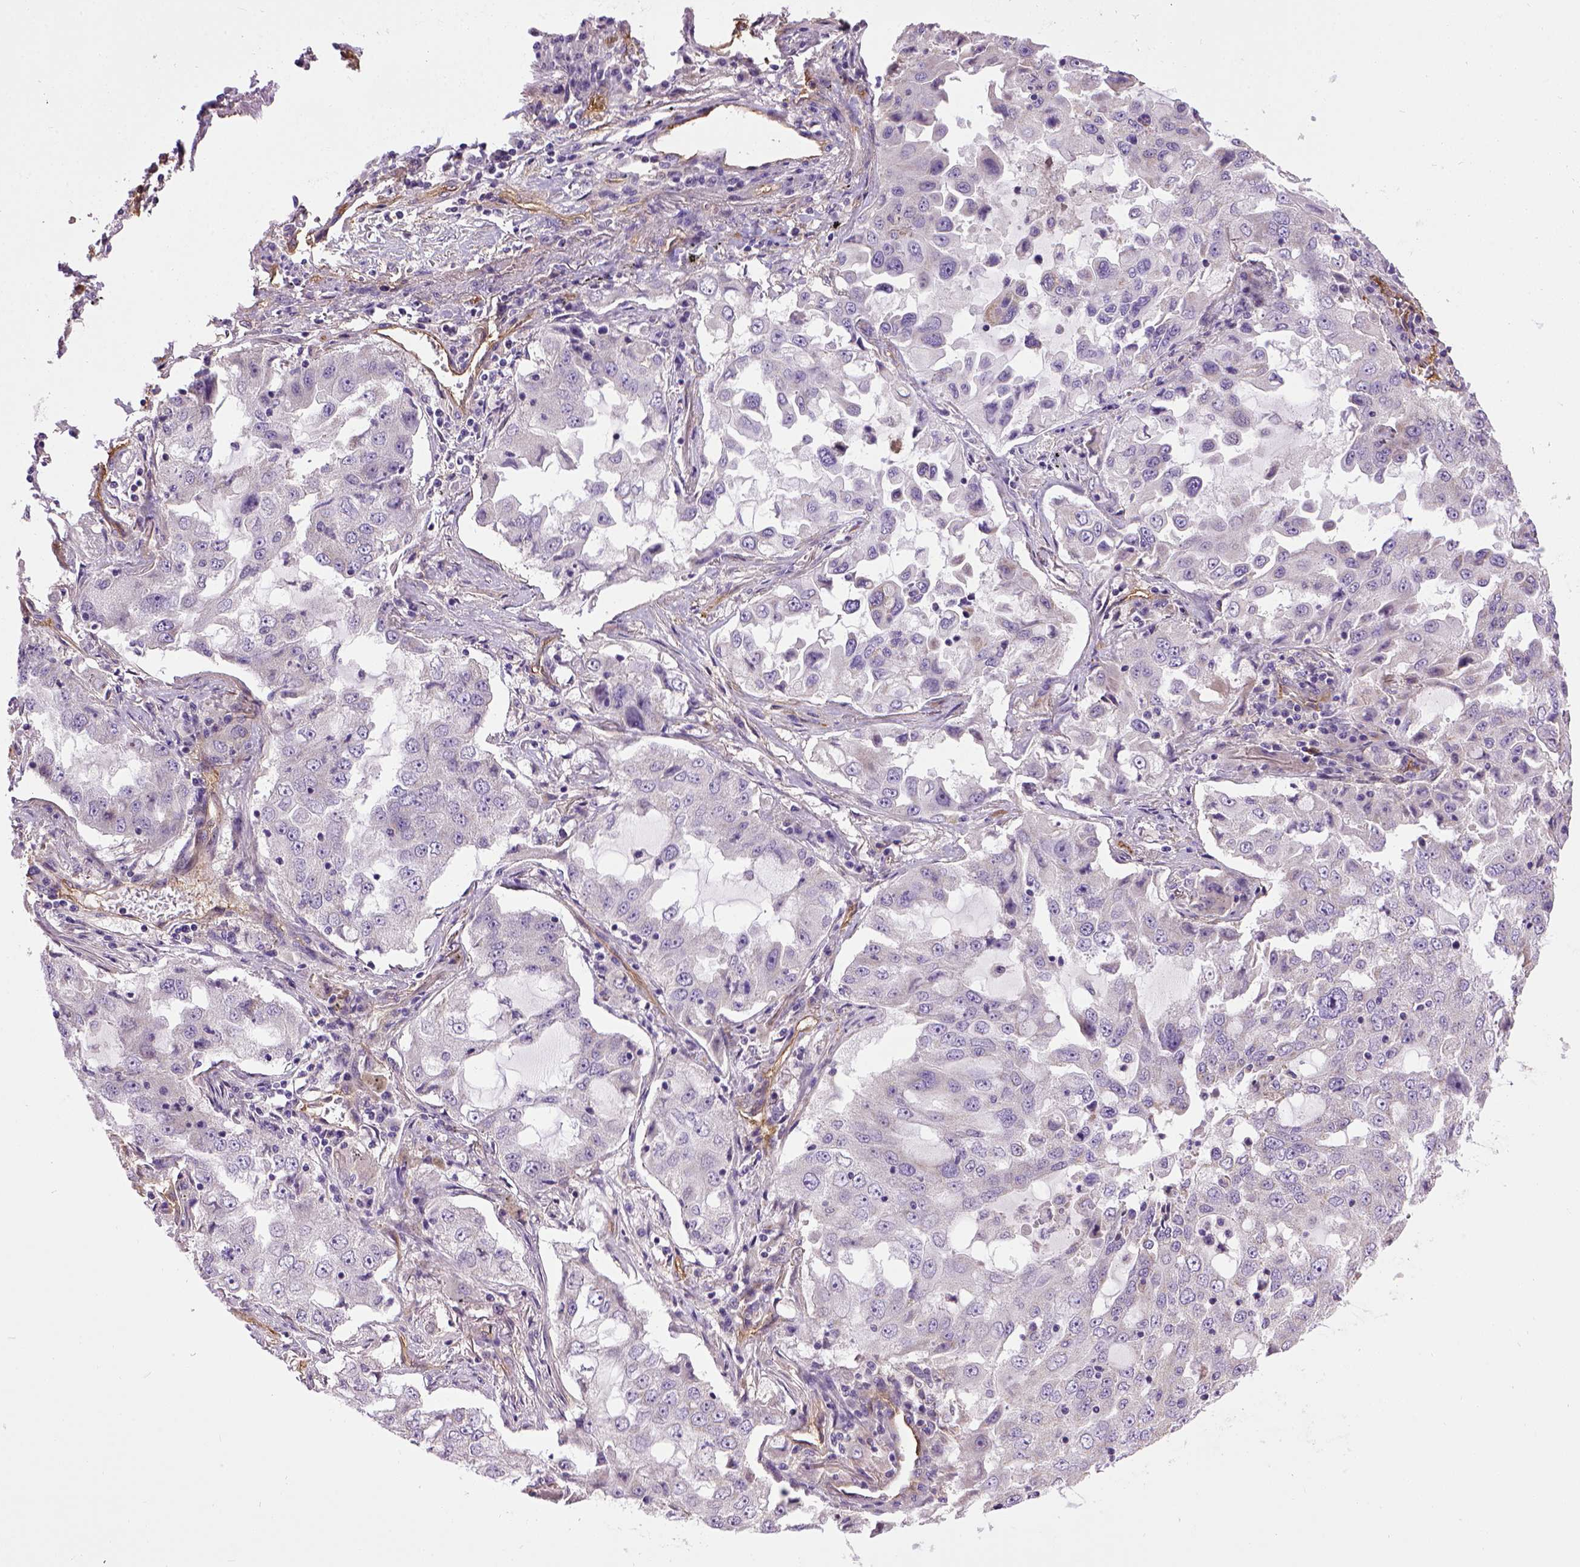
{"staining": {"intensity": "negative", "quantity": "none", "location": "none"}, "tissue": "lung cancer", "cell_type": "Tumor cells", "image_type": "cancer", "snomed": [{"axis": "morphology", "description": "Adenocarcinoma, NOS"}, {"axis": "topography", "description": "Lung"}], "caption": "This is an IHC image of lung adenocarcinoma. There is no expression in tumor cells.", "gene": "ENG", "patient": {"sex": "female", "age": 61}}